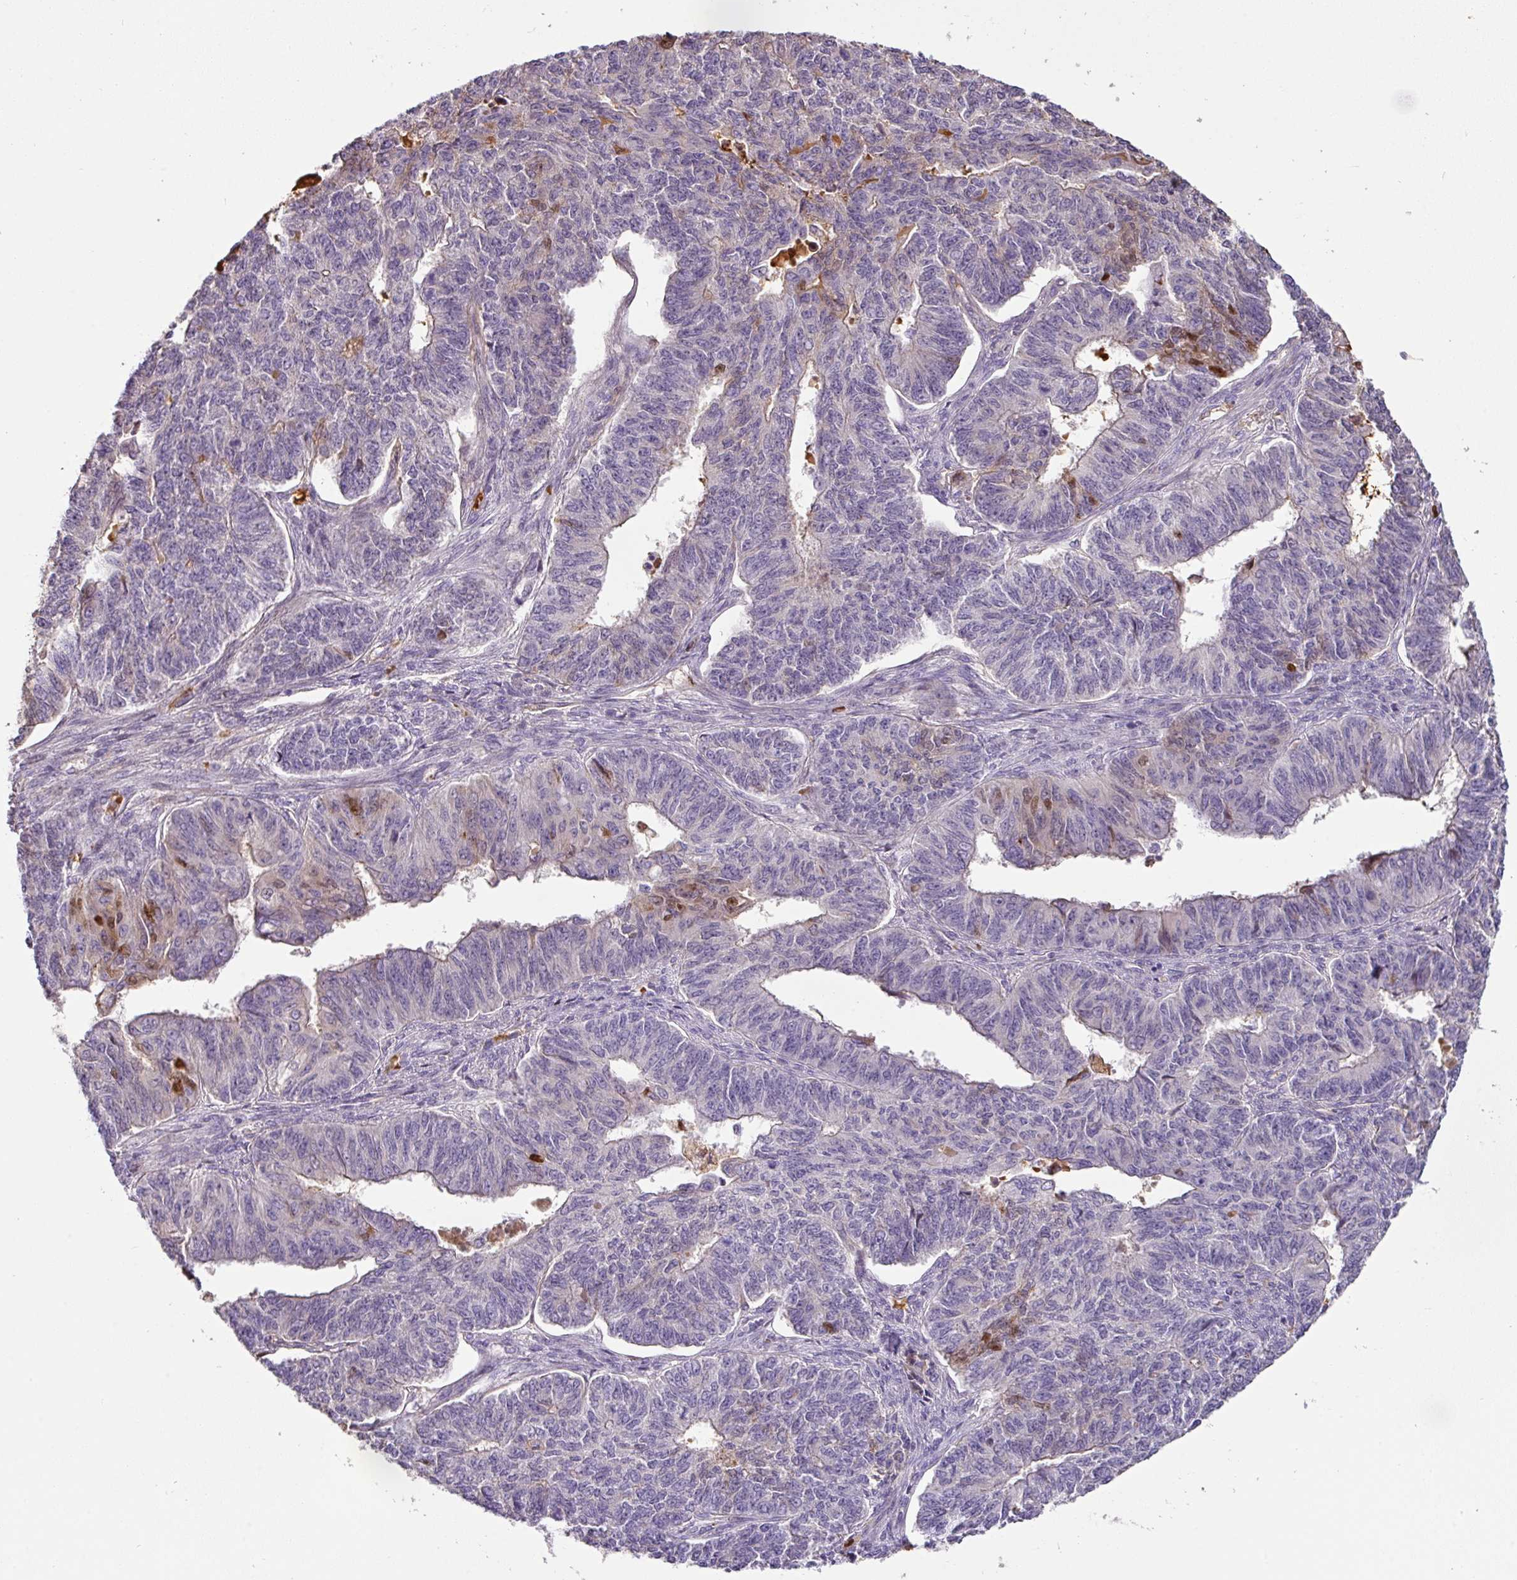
{"staining": {"intensity": "weak", "quantity": "<25%", "location": "nuclear"}, "tissue": "endometrial cancer", "cell_type": "Tumor cells", "image_type": "cancer", "snomed": [{"axis": "morphology", "description": "Adenocarcinoma, NOS"}, {"axis": "topography", "description": "Endometrium"}], "caption": "High power microscopy photomicrograph of an immunohistochemistry photomicrograph of endometrial adenocarcinoma, revealing no significant staining in tumor cells.", "gene": "CCZ1", "patient": {"sex": "female", "age": 32}}